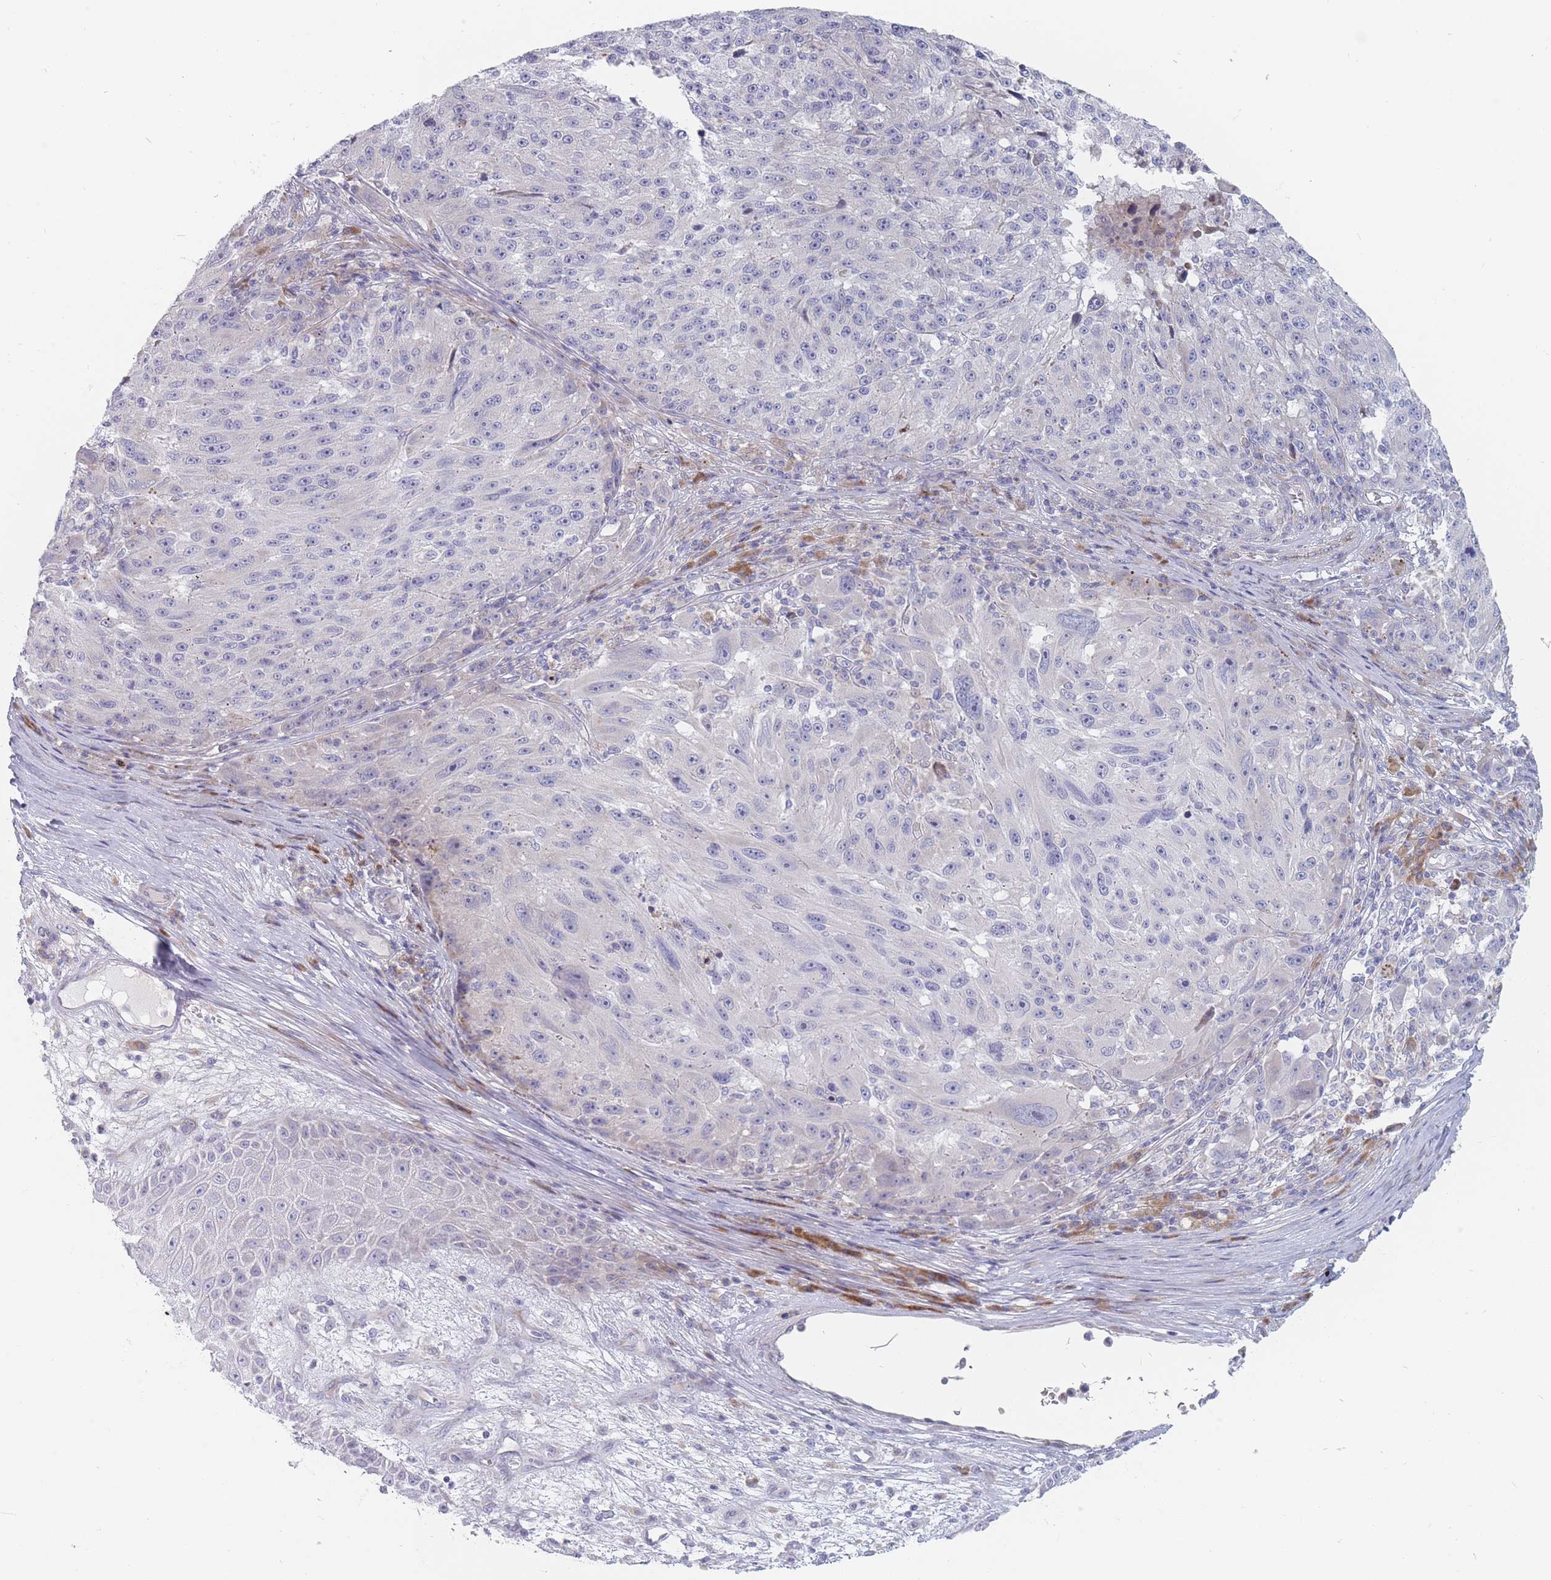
{"staining": {"intensity": "negative", "quantity": "none", "location": "none"}, "tissue": "melanoma", "cell_type": "Tumor cells", "image_type": "cancer", "snomed": [{"axis": "morphology", "description": "Malignant melanoma, NOS"}, {"axis": "topography", "description": "Skin"}], "caption": "The histopathology image exhibits no staining of tumor cells in malignant melanoma.", "gene": "SPATS1", "patient": {"sex": "male", "age": 53}}